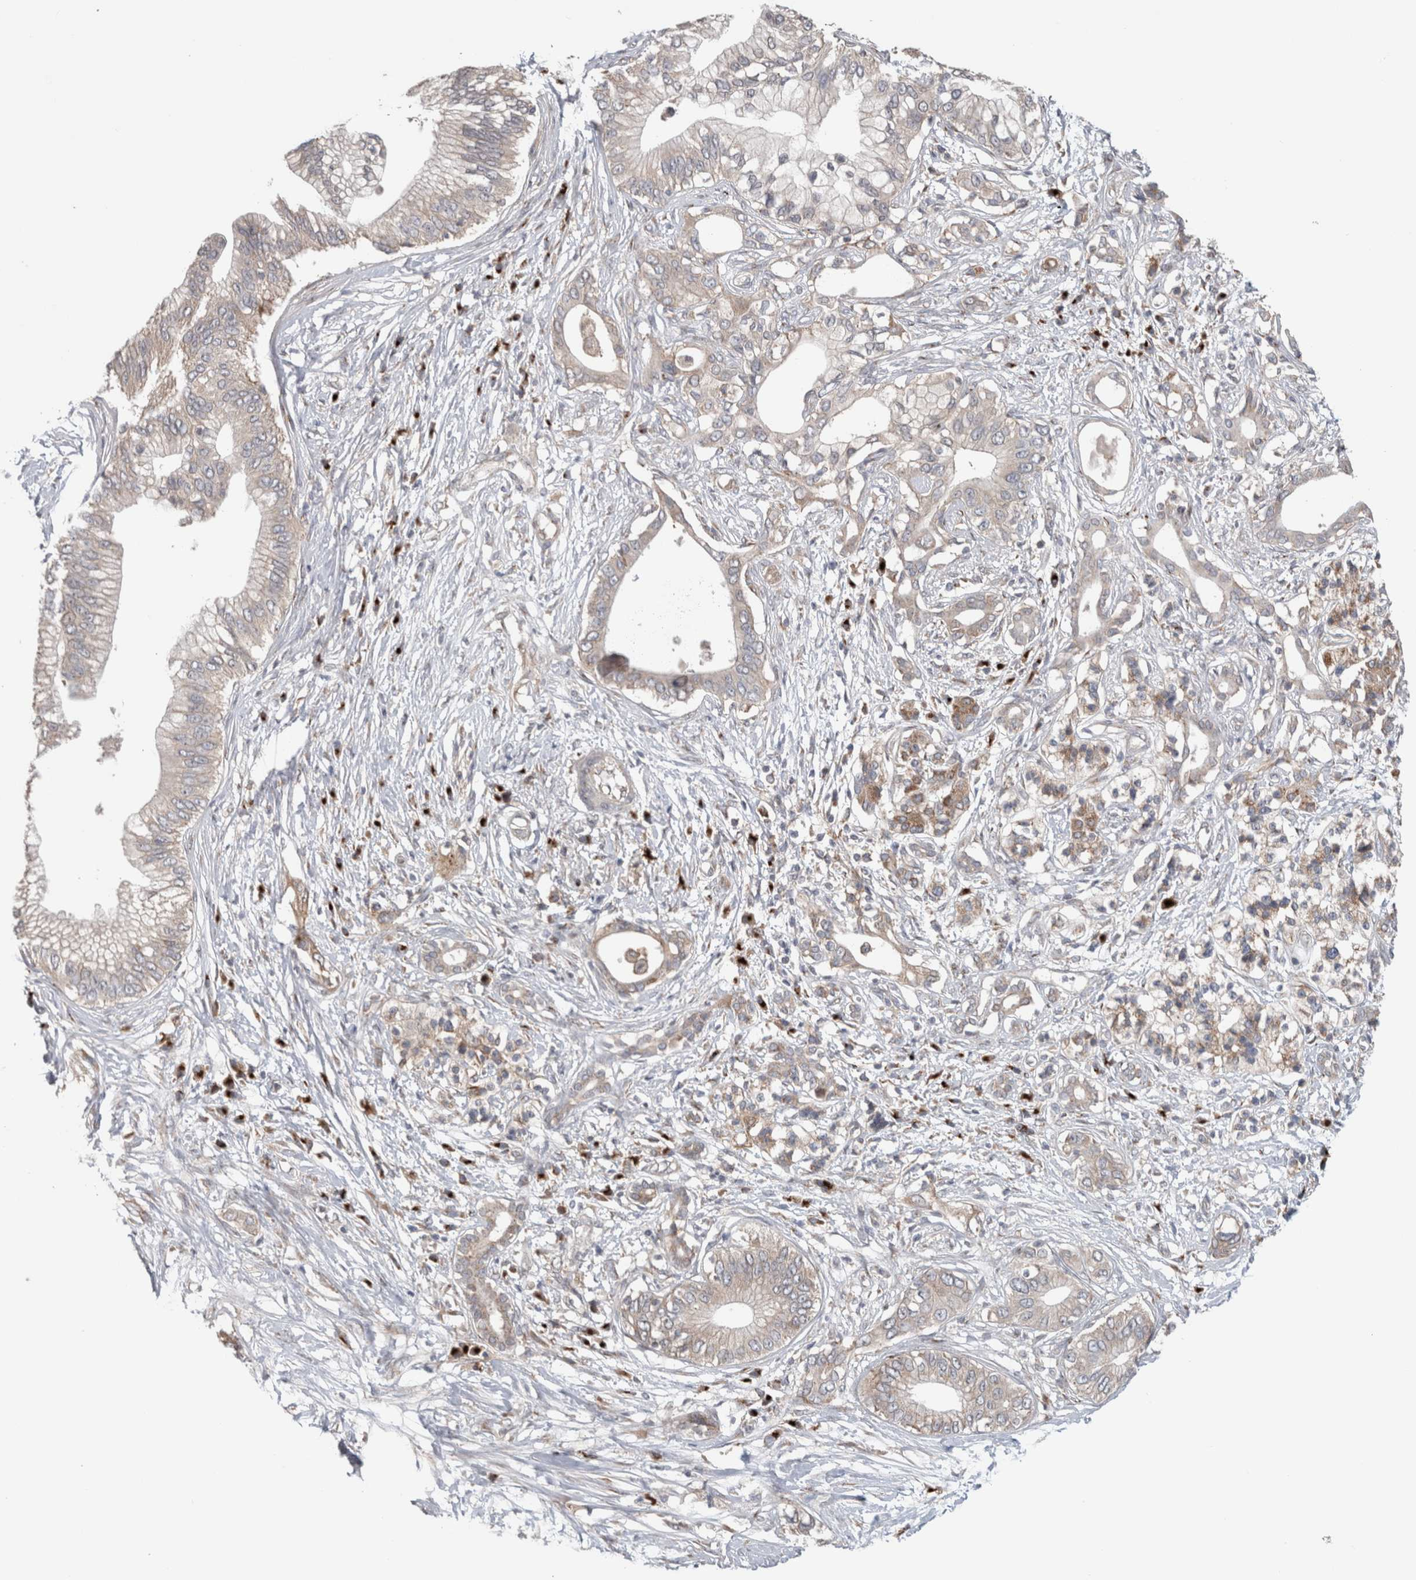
{"staining": {"intensity": "weak", "quantity": "<25%", "location": "cytoplasmic/membranous"}, "tissue": "pancreatic cancer", "cell_type": "Tumor cells", "image_type": "cancer", "snomed": [{"axis": "morphology", "description": "Normal tissue, NOS"}, {"axis": "morphology", "description": "Adenocarcinoma, NOS"}, {"axis": "topography", "description": "Pancreas"}, {"axis": "topography", "description": "Peripheral nerve tissue"}], "caption": "This is an immunohistochemistry (IHC) photomicrograph of human adenocarcinoma (pancreatic). There is no staining in tumor cells.", "gene": "TRIM5", "patient": {"sex": "male", "age": 59}}